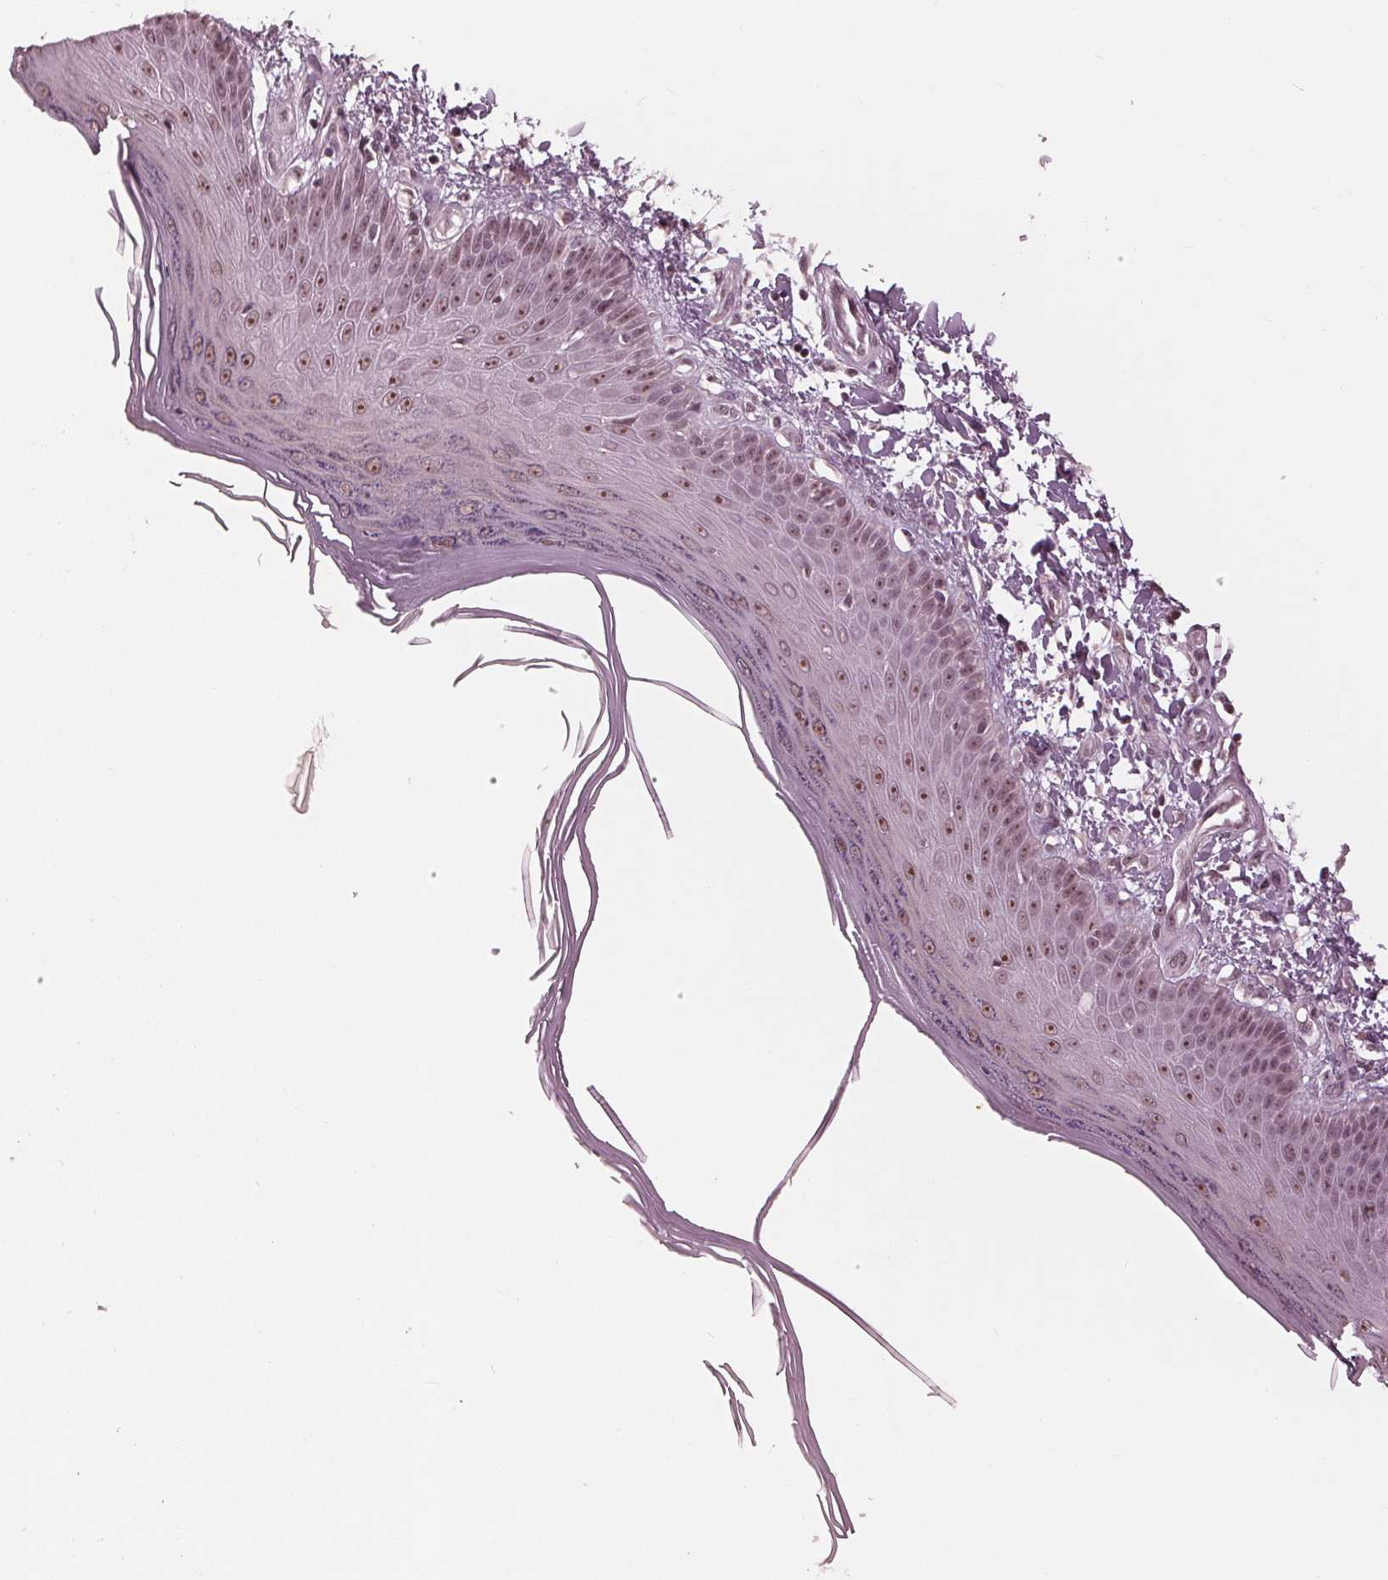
{"staining": {"intensity": "weak", "quantity": "25%-75%", "location": "cytoplasmic/membranous,nuclear"}, "tissue": "skin", "cell_type": "Fibroblasts", "image_type": "normal", "snomed": [{"axis": "morphology", "description": "Normal tissue, NOS"}, {"axis": "topography", "description": "Skin"}], "caption": "High-power microscopy captured an immunohistochemistry (IHC) micrograph of normal skin, revealing weak cytoplasmic/membranous,nuclear expression in about 25%-75% of fibroblasts. (IHC, brightfield microscopy, high magnification).", "gene": "SLX4", "patient": {"sex": "female", "age": 62}}